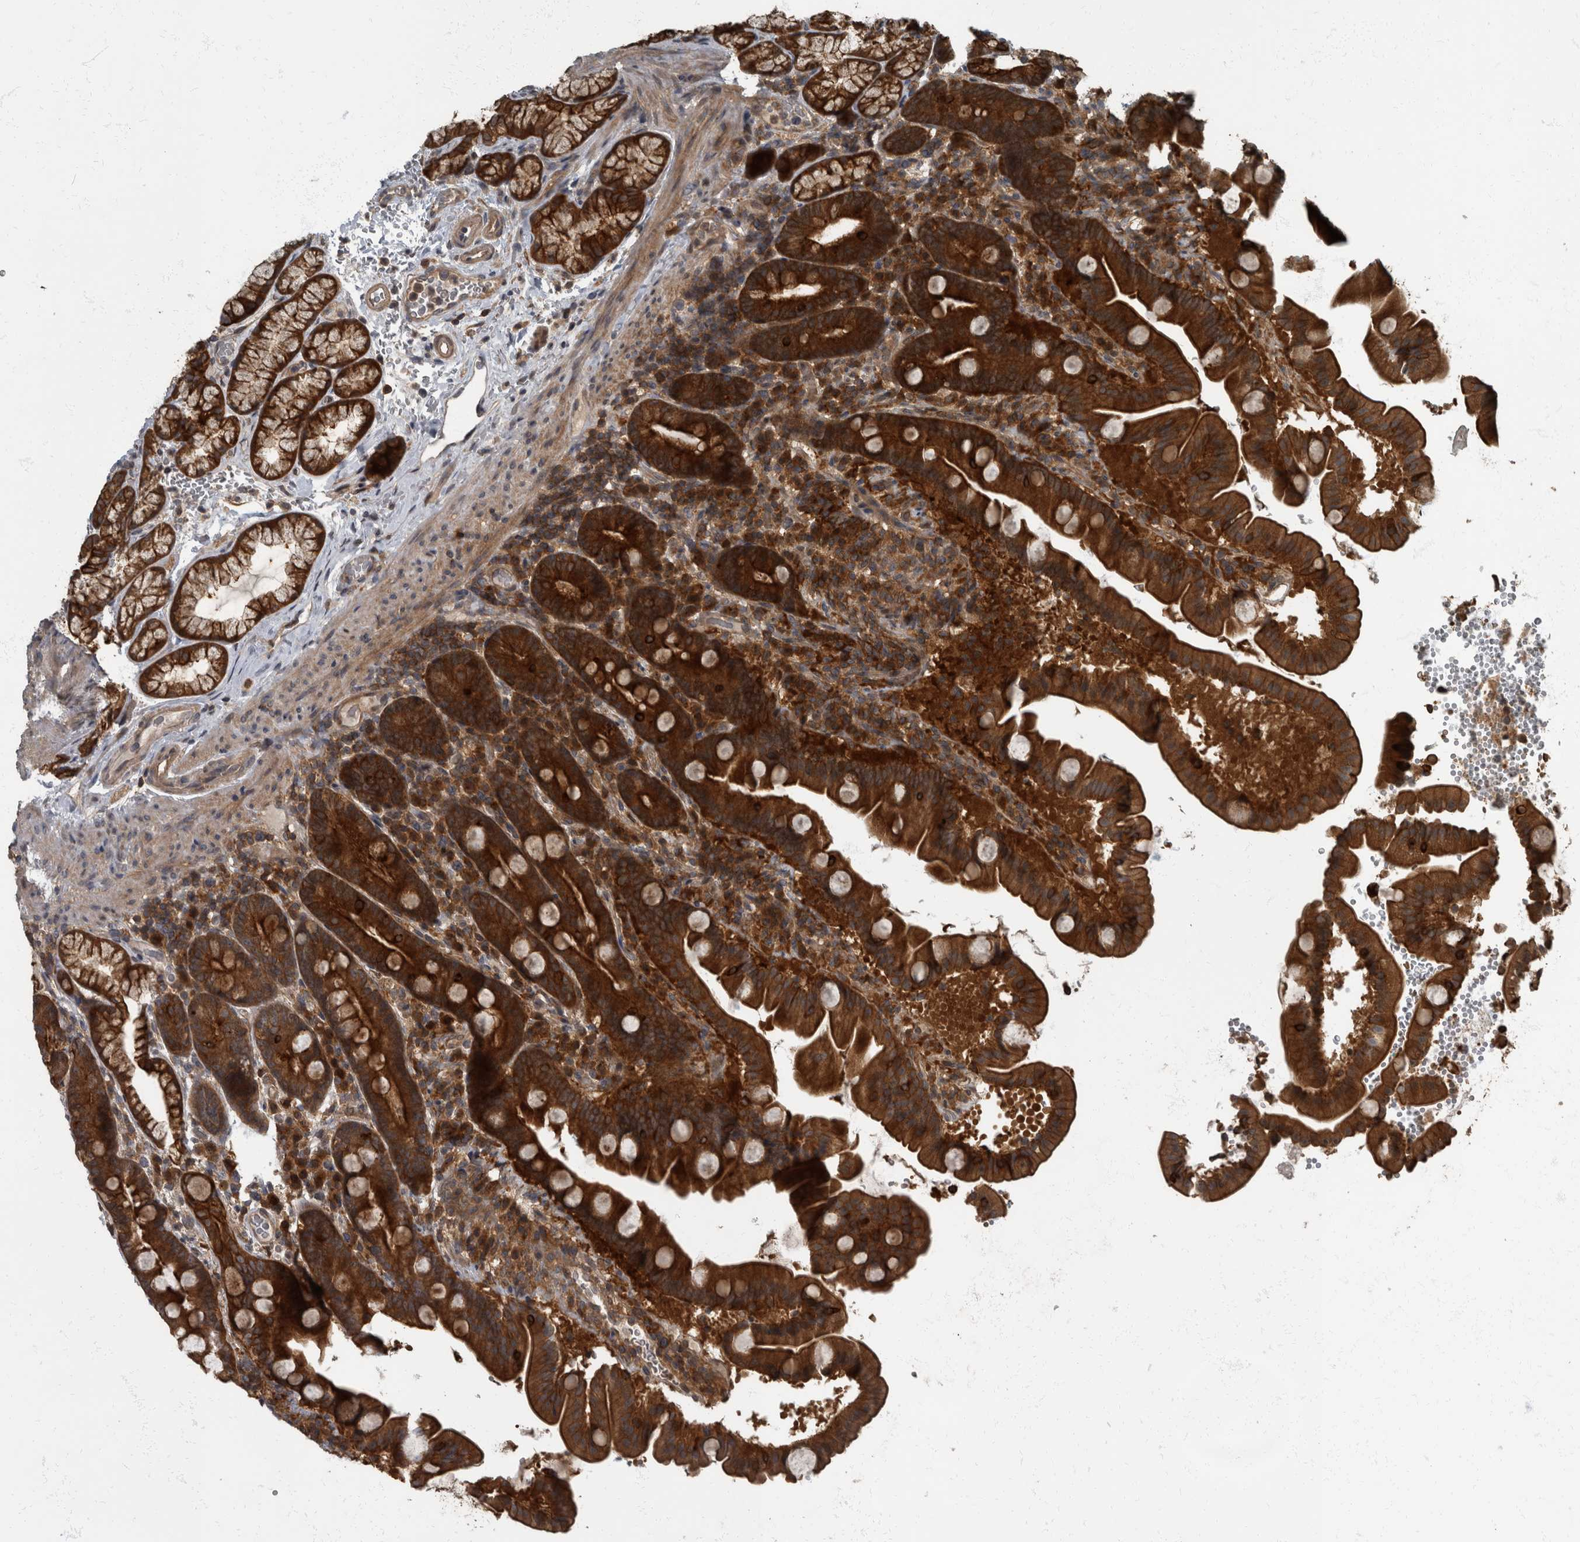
{"staining": {"intensity": "strong", "quantity": ">75%", "location": "cytoplasmic/membranous"}, "tissue": "duodenum", "cell_type": "Glandular cells", "image_type": "normal", "snomed": [{"axis": "morphology", "description": "Normal tissue, NOS"}, {"axis": "topography", "description": "Duodenum"}], "caption": "This photomicrograph shows unremarkable duodenum stained with immunohistochemistry (IHC) to label a protein in brown. The cytoplasmic/membranous of glandular cells show strong positivity for the protein. Nuclei are counter-stained blue.", "gene": "RABGGTB", "patient": {"sex": "male", "age": 54}}